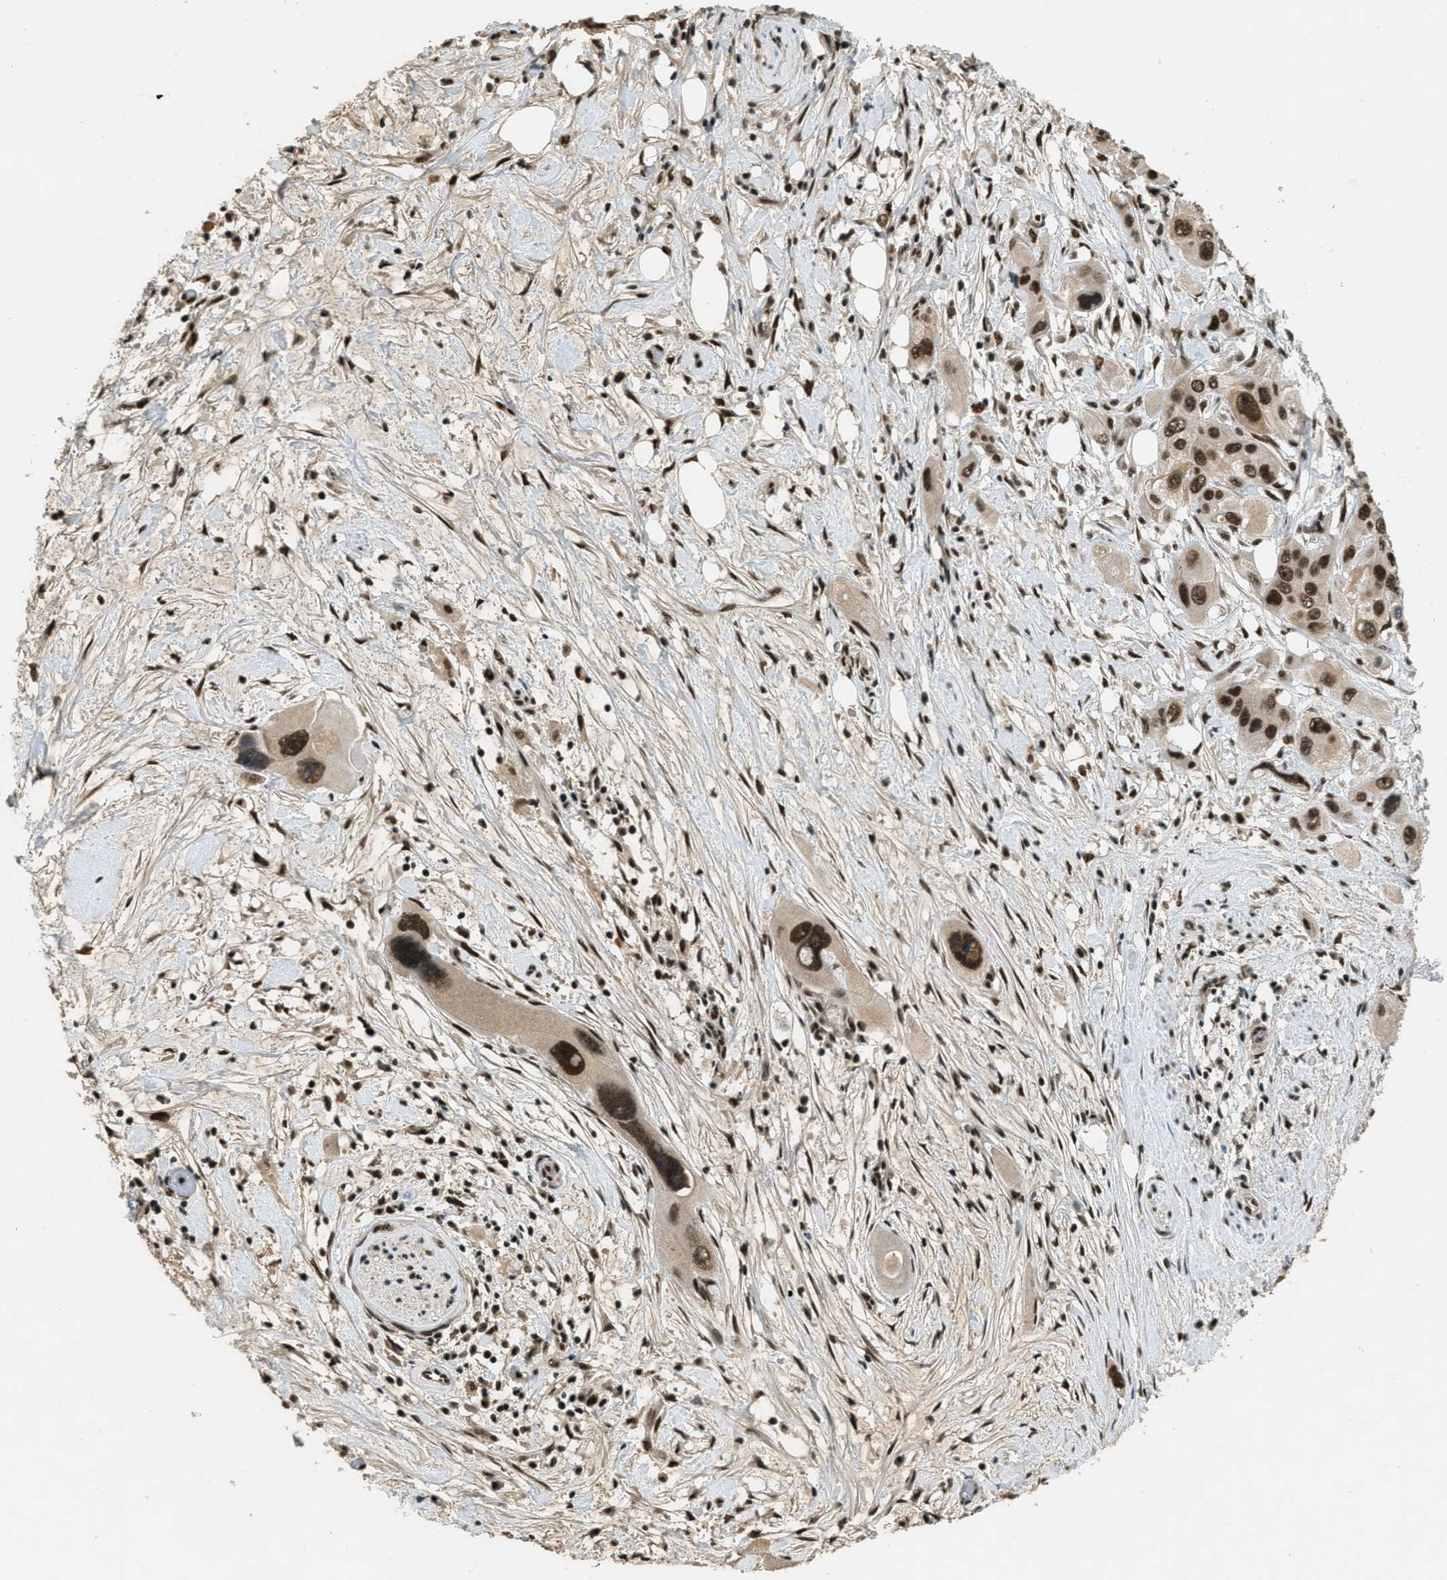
{"staining": {"intensity": "strong", "quantity": ">75%", "location": "nuclear"}, "tissue": "pancreatic cancer", "cell_type": "Tumor cells", "image_type": "cancer", "snomed": [{"axis": "morphology", "description": "Adenocarcinoma, NOS"}, {"axis": "topography", "description": "Pancreas"}], "caption": "This is a histology image of immunohistochemistry (IHC) staining of pancreatic adenocarcinoma, which shows strong positivity in the nuclear of tumor cells.", "gene": "ZNF148", "patient": {"sex": "male", "age": 73}}